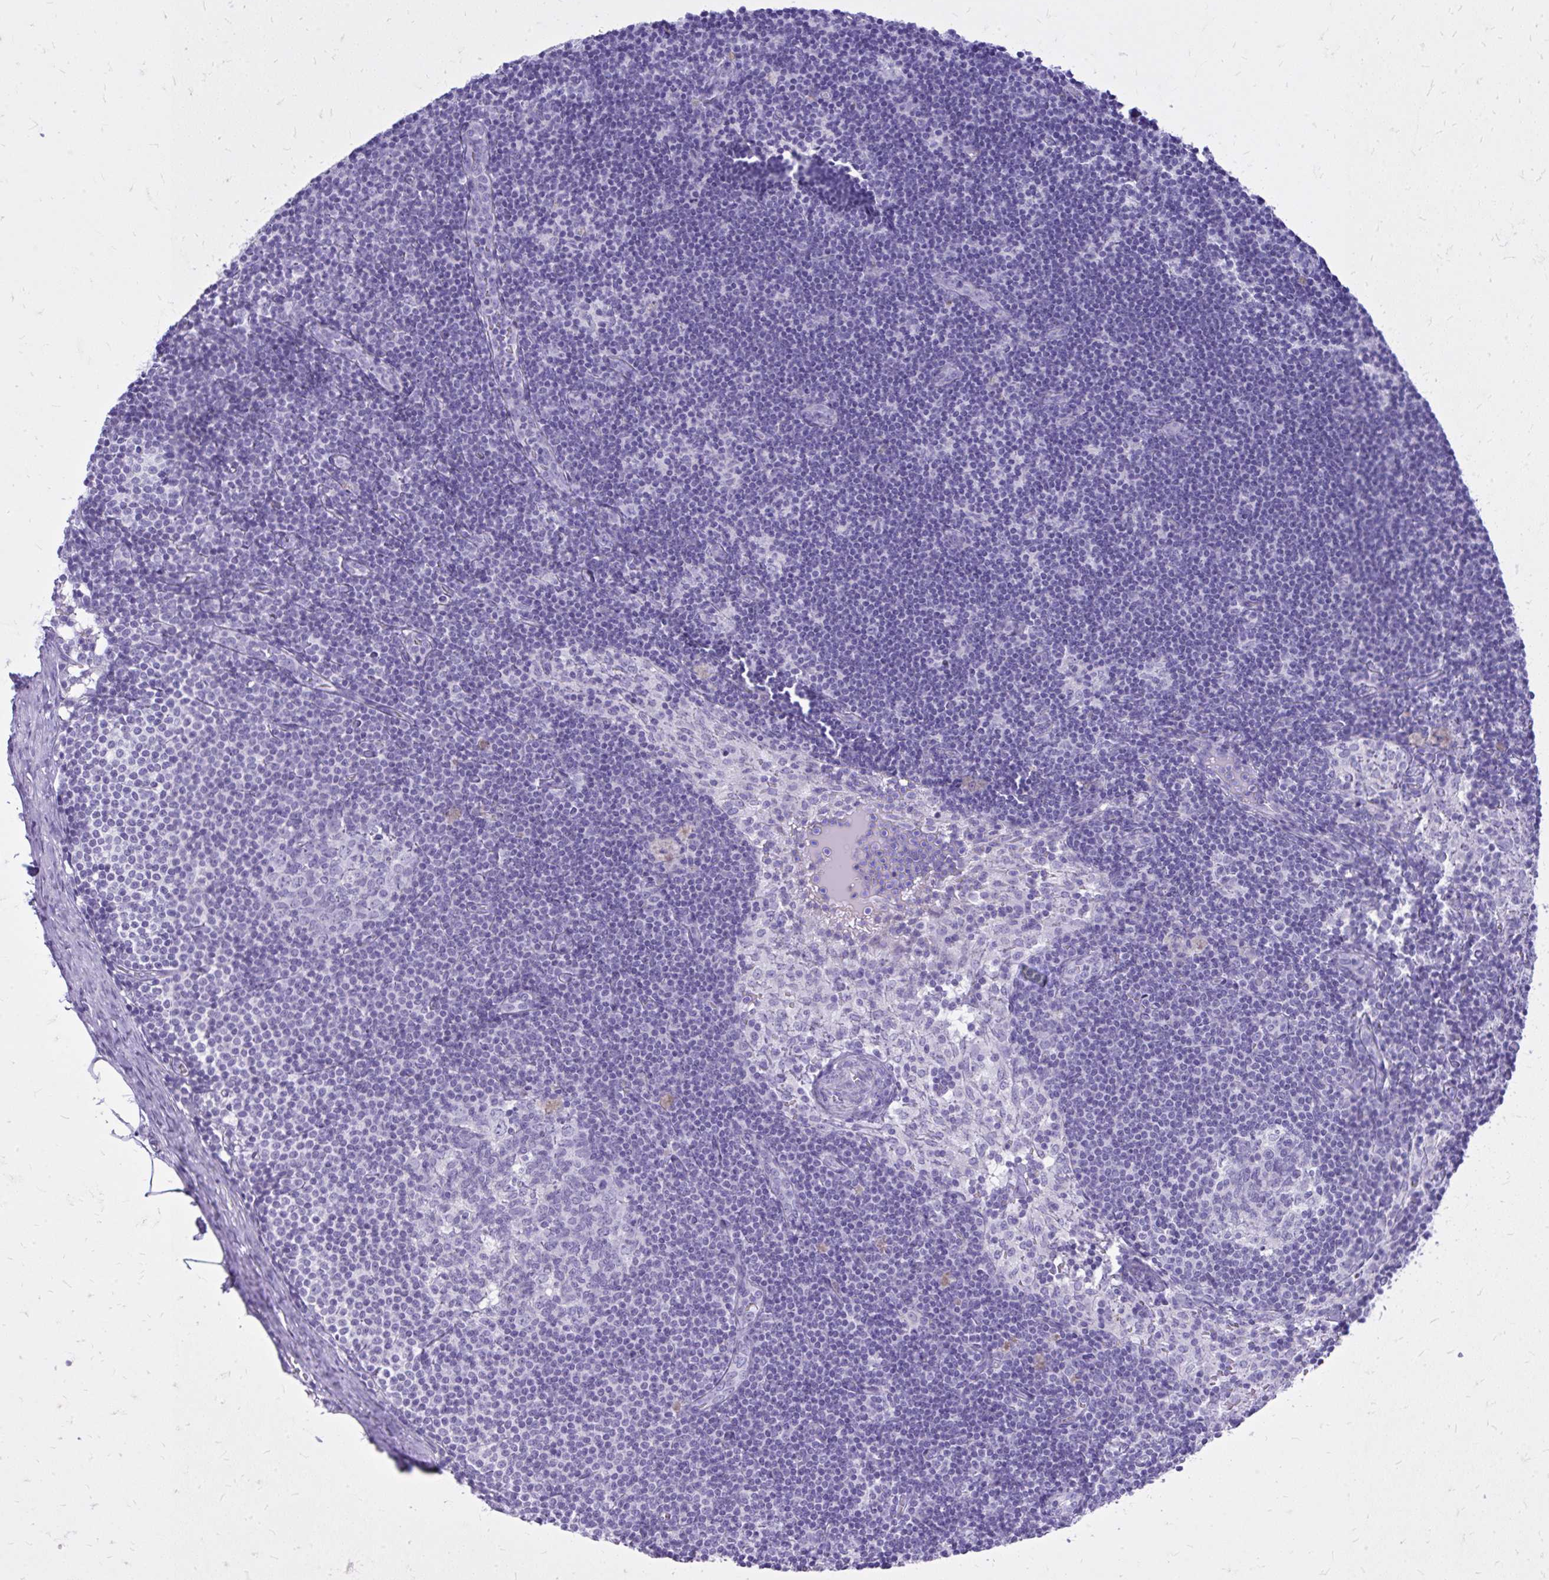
{"staining": {"intensity": "negative", "quantity": "none", "location": "none"}, "tissue": "lymph node", "cell_type": "Germinal center cells", "image_type": "normal", "snomed": [{"axis": "morphology", "description": "Normal tissue, NOS"}, {"axis": "topography", "description": "Lymph node"}], "caption": "There is no significant positivity in germinal center cells of lymph node. (Immunohistochemistry, brightfield microscopy, high magnification).", "gene": "BCL6B", "patient": {"sex": "female", "age": 31}}